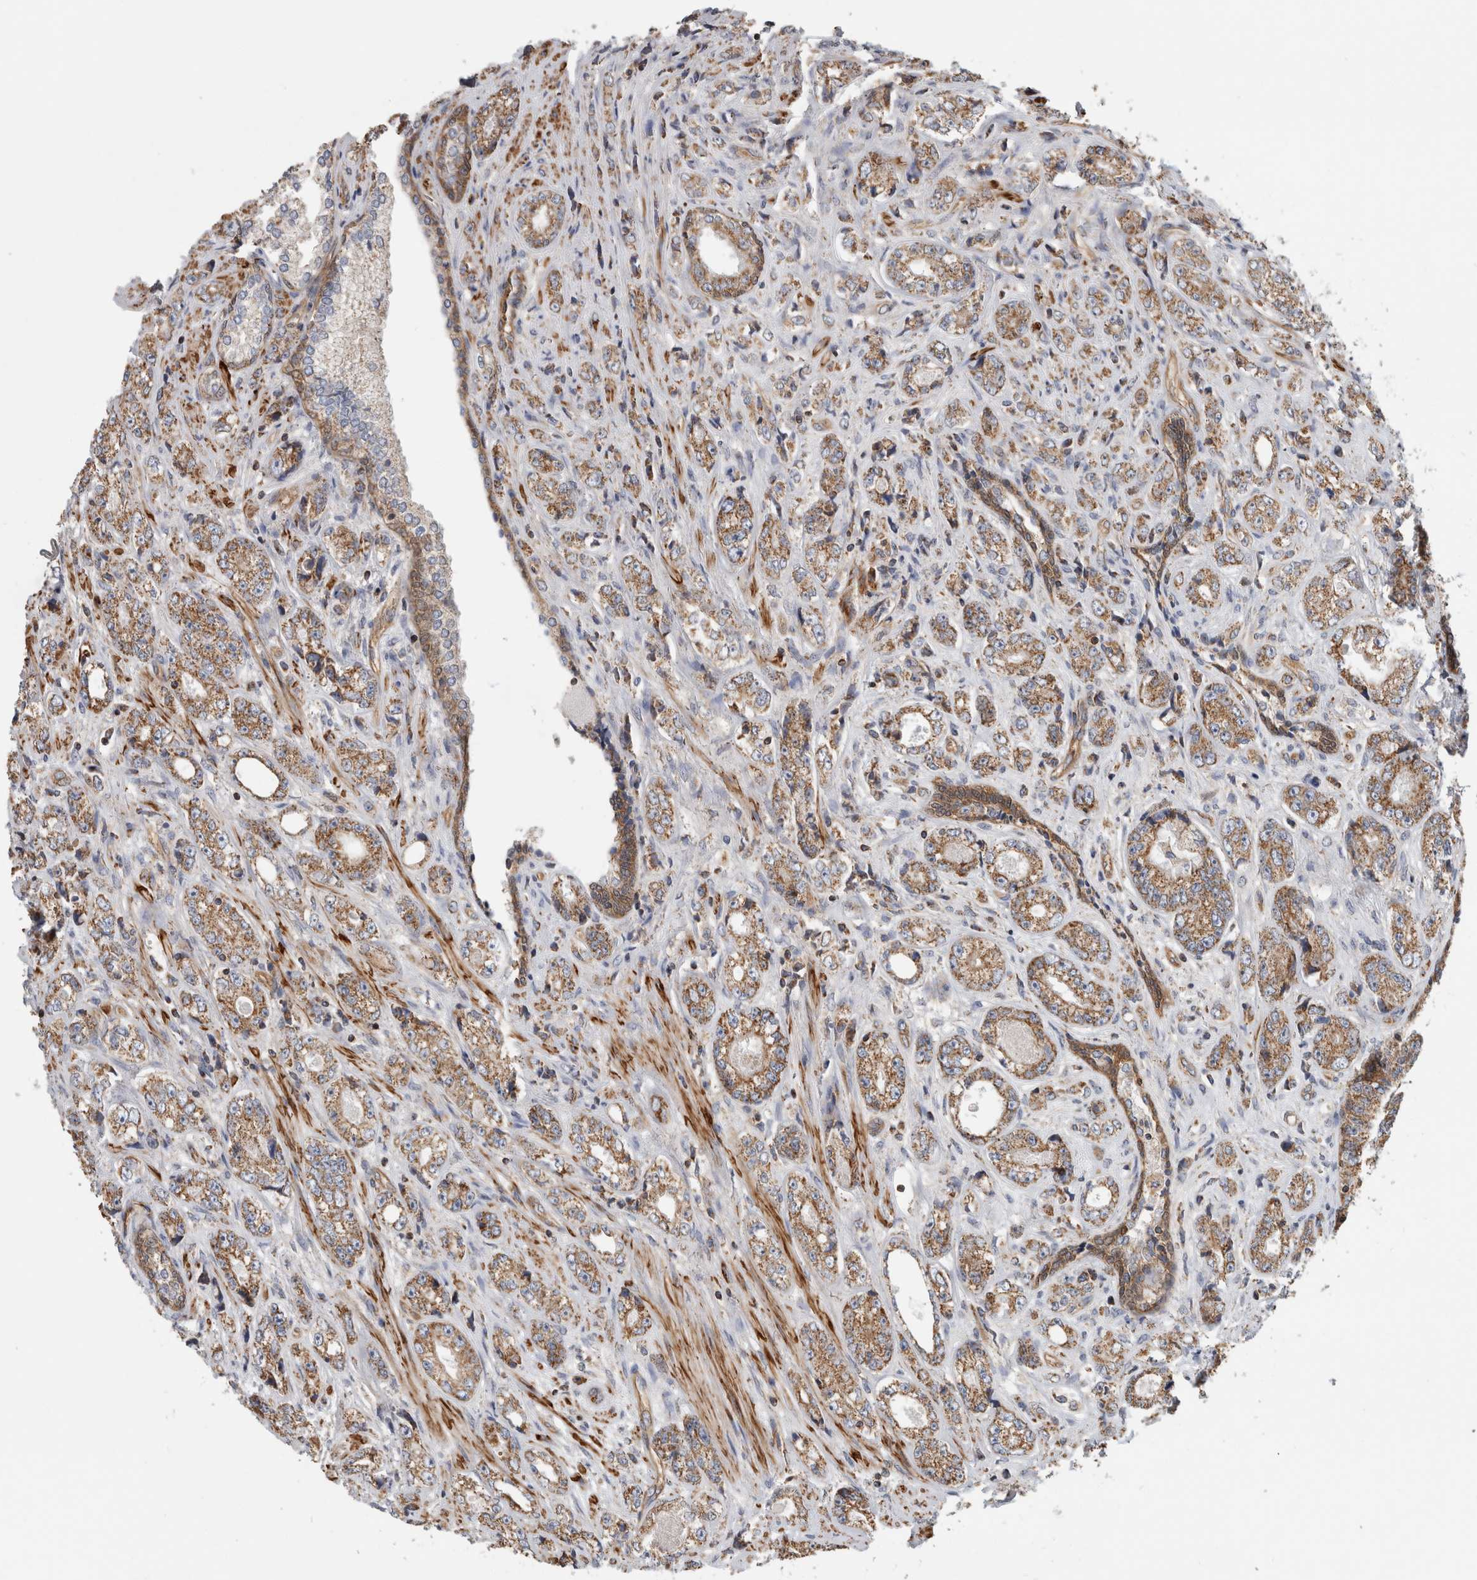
{"staining": {"intensity": "moderate", "quantity": ">75%", "location": "cytoplasmic/membranous"}, "tissue": "prostate cancer", "cell_type": "Tumor cells", "image_type": "cancer", "snomed": [{"axis": "morphology", "description": "Adenocarcinoma, High grade"}, {"axis": "topography", "description": "Prostate"}], "caption": "Immunohistochemistry histopathology image of prostate cancer (high-grade adenocarcinoma) stained for a protein (brown), which reveals medium levels of moderate cytoplasmic/membranous staining in about >75% of tumor cells.", "gene": "SFXN2", "patient": {"sex": "male", "age": 61}}